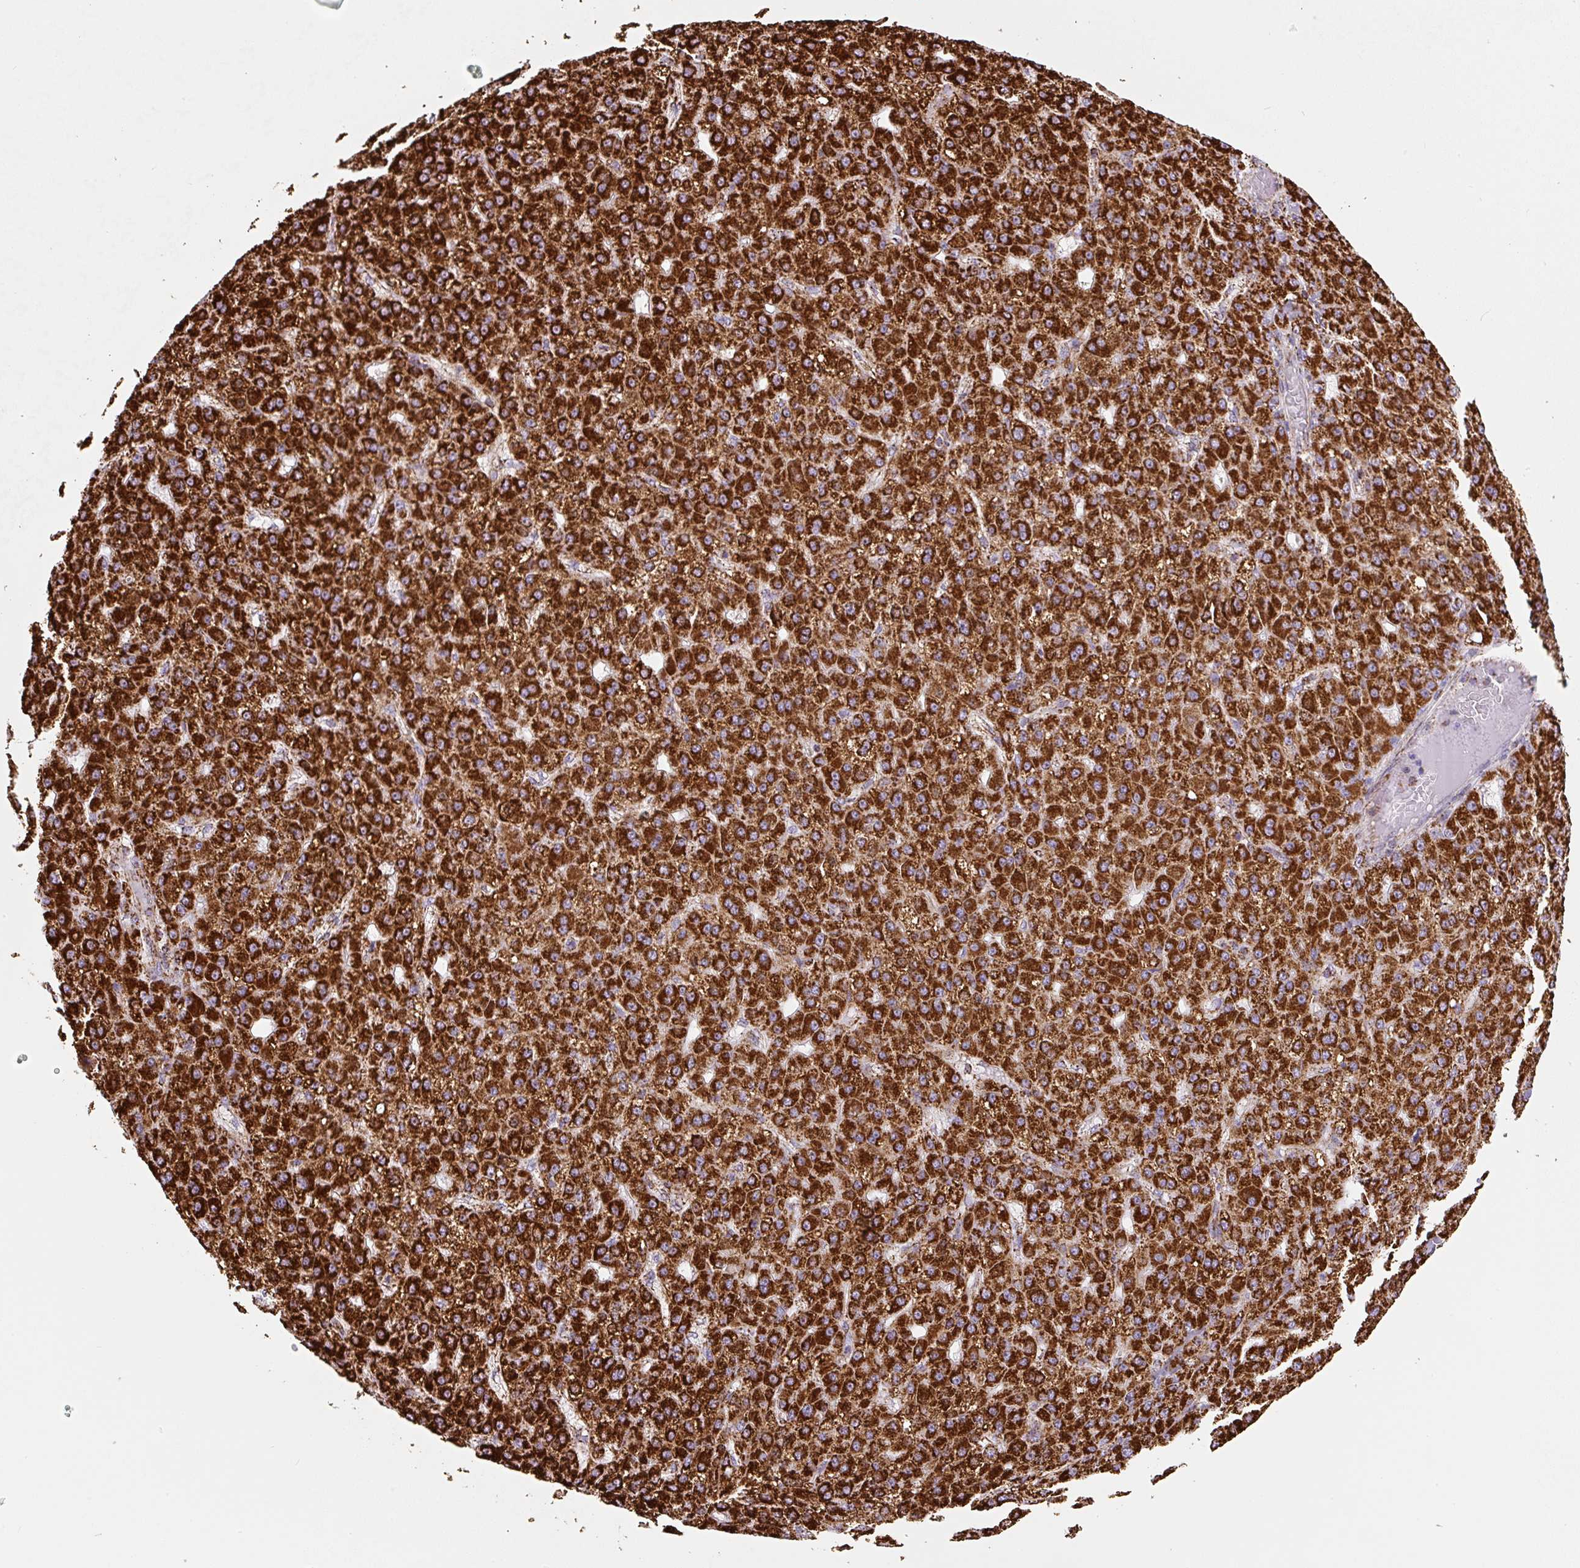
{"staining": {"intensity": "strong", "quantity": ">75%", "location": "cytoplasmic/membranous"}, "tissue": "liver cancer", "cell_type": "Tumor cells", "image_type": "cancer", "snomed": [{"axis": "morphology", "description": "Carcinoma, Hepatocellular, NOS"}, {"axis": "topography", "description": "Liver"}], "caption": "A high amount of strong cytoplasmic/membranous expression is identified in approximately >75% of tumor cells in liver hepatocellular carcinoma tissue.", "gene": "ATP5F1A", "patient": {"sex": "male", "age": 67}}